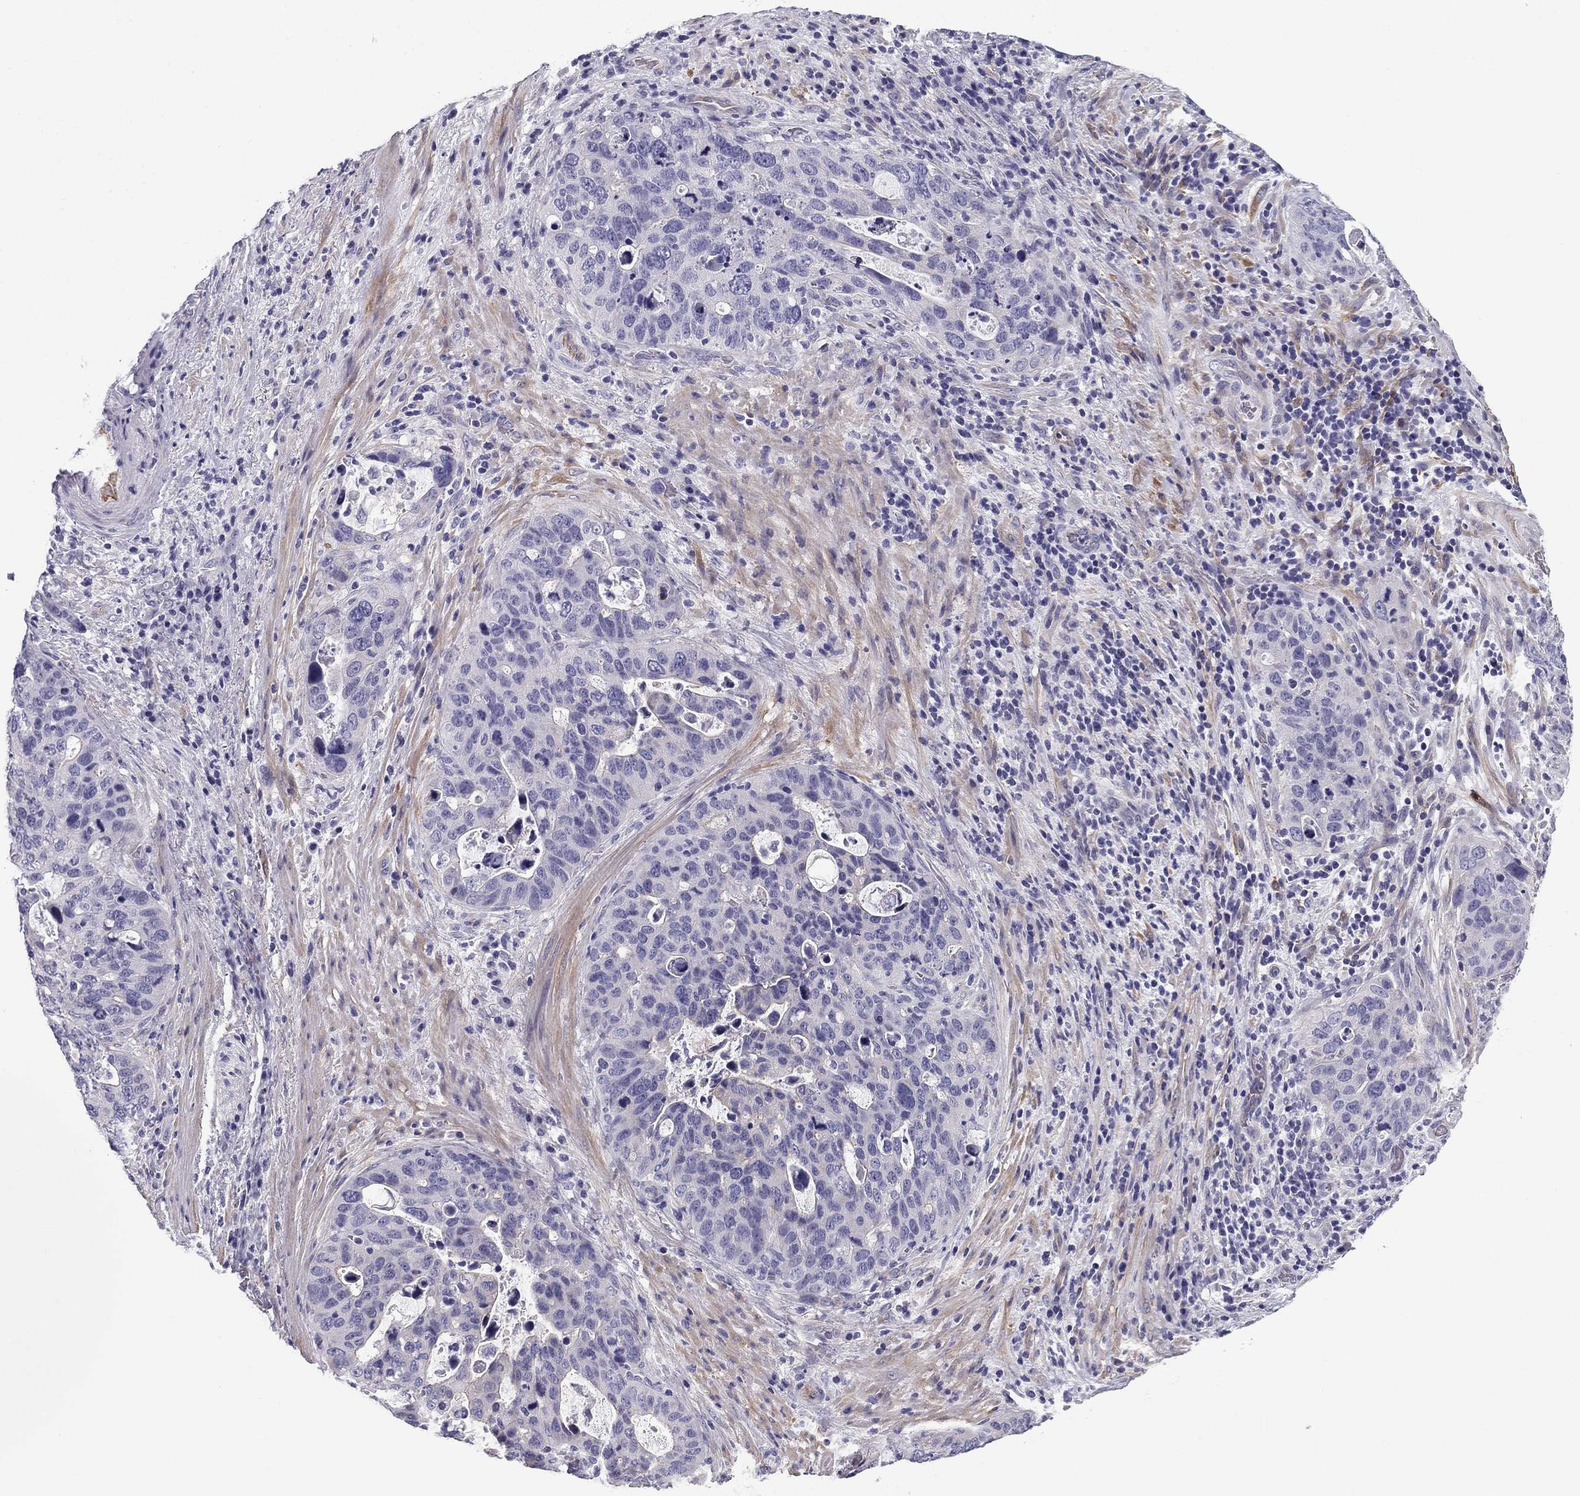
{"staining": {"intensity": "negative", "quantity": "none", "location": "none"}, "tissue": "stomach cancer", "cell_type": "Tumor cells", "image_type": "cancer", "snomed": [{"axis": "morphology", "description": "Adenocarcinoma, NOS"}, {"axis": "topography", "description": "Stomach"}], "caption": "Stomach cancer stained for a protein using immunohistochemistry (IHC) exhibits no expression tumor cells.", "gene": "FLNC", "patient": {"sex": "male", "age": 54}}